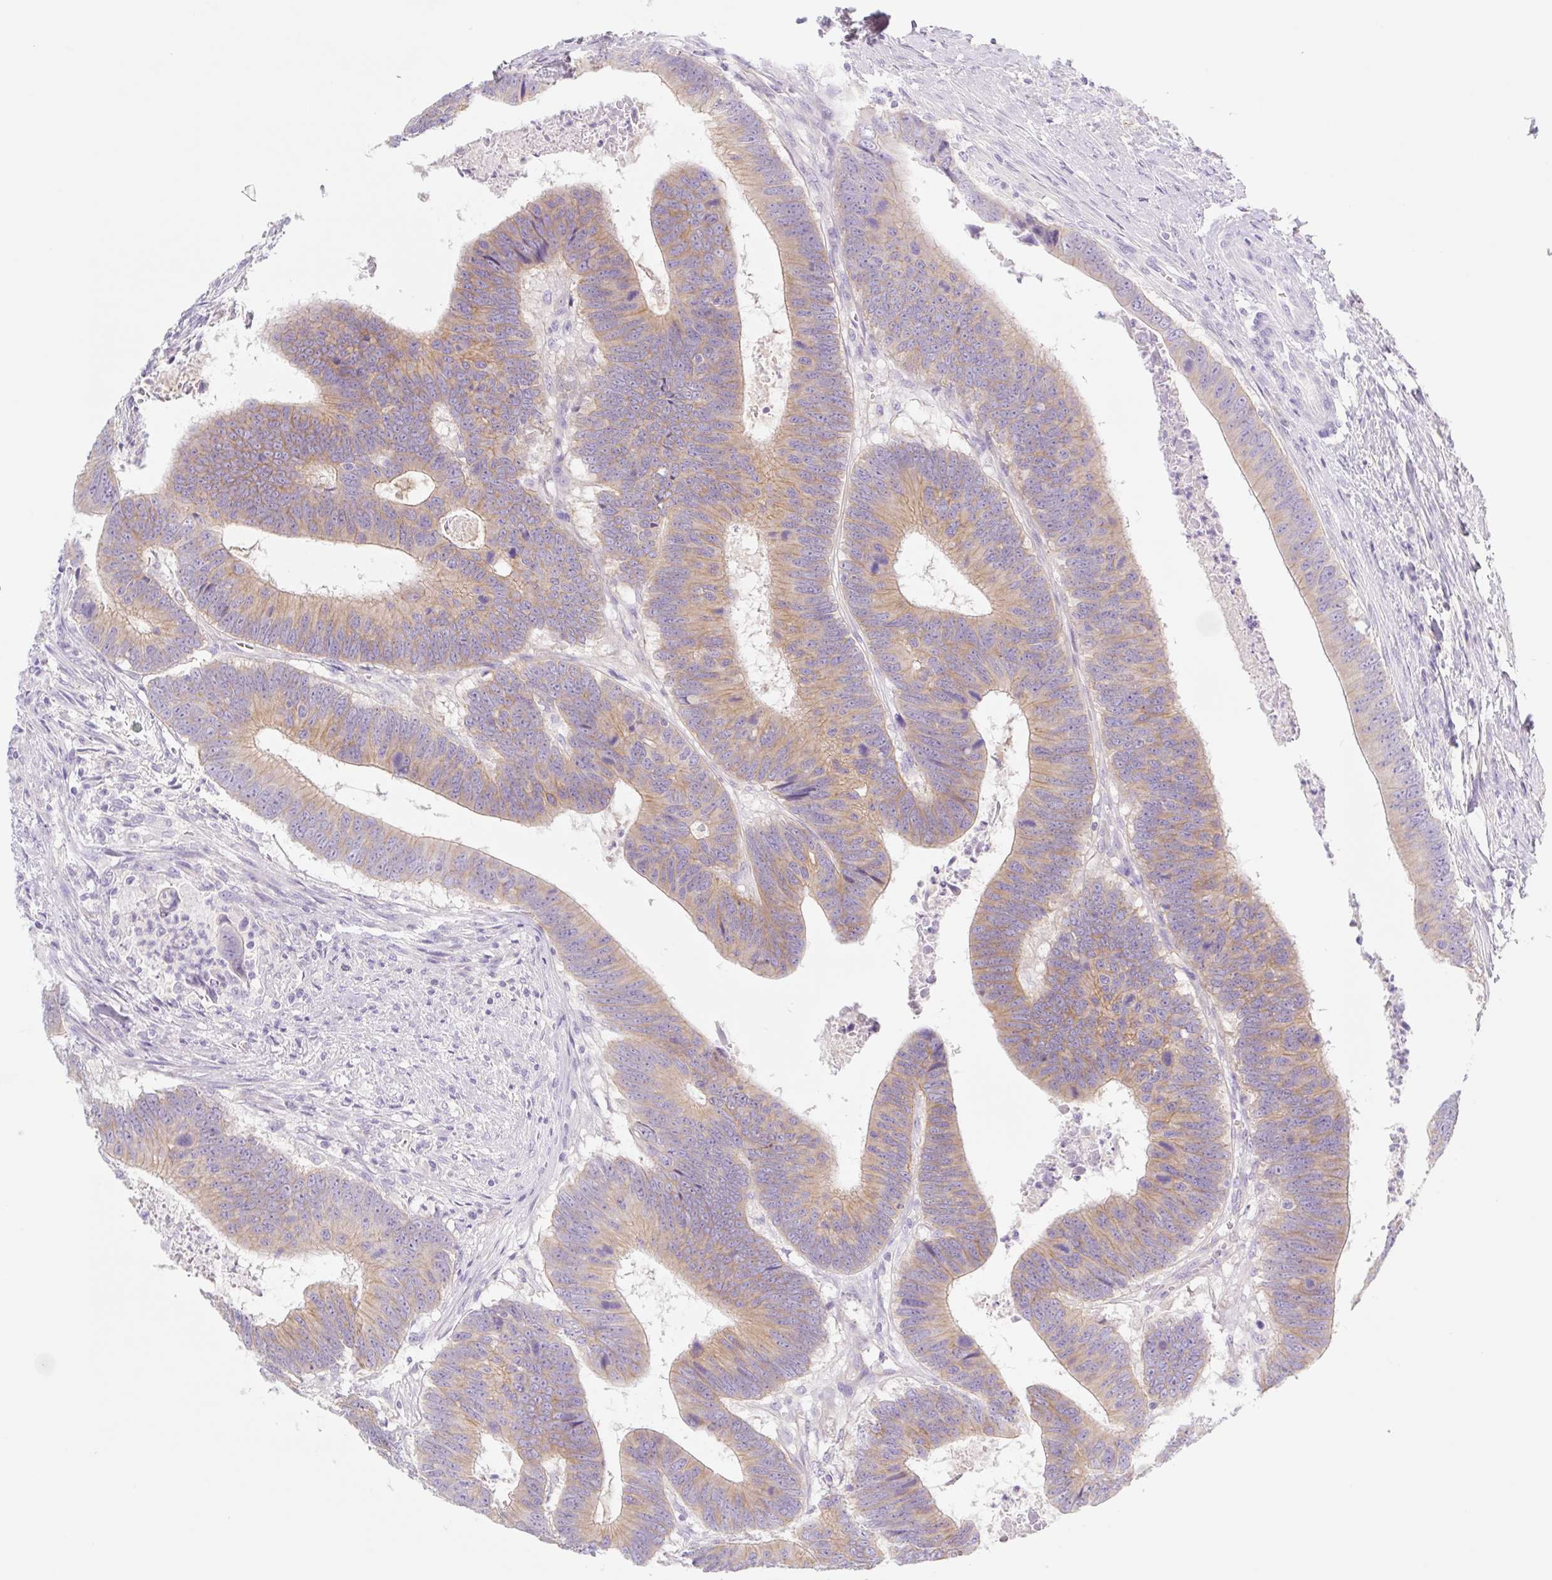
{"staining": {"intensity": "weak", "quantity": ">75%", "location": "cytoplasmic/membranous"}, "tissue": "colorectal cancer", "cell_type": "Tumor cells", "image_type": "cancer", "snomed": [{"axis": "morphology", "description": "Adenocarcinoma, NOS"}, {"axis": "topography", "description": "Colon"}], "caption": "Immunohistochemical staining of human colorectal cancer exhibits low levels of weak cytoplasmic/membranous positivity in about >75% of tumor cells.", "gene": "LYVE1", "patient": {"sex": "male", "age": 62}}